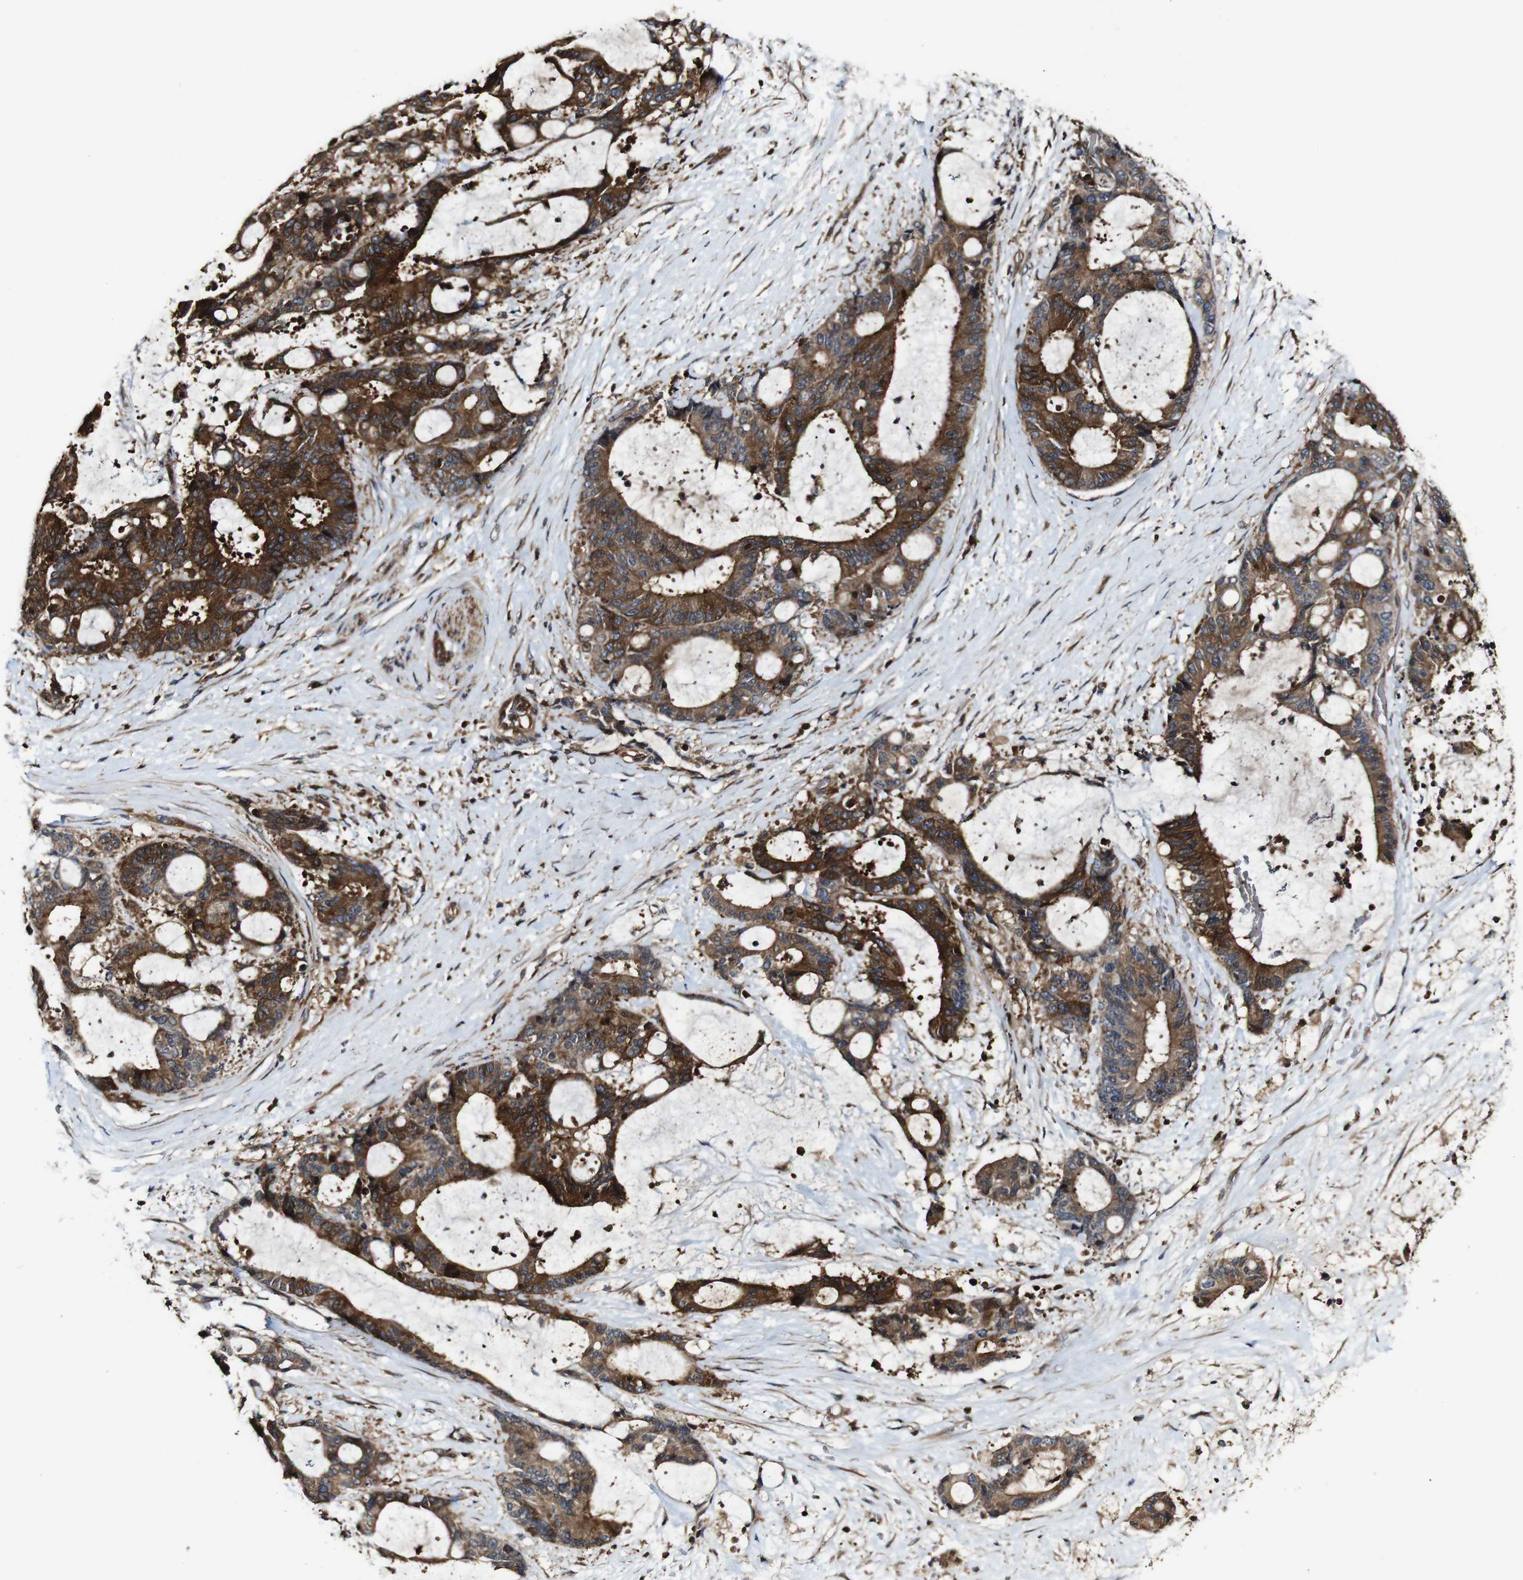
{"staining": {"intensity": "strong", "quantity": ">75%", "location": "cytoplasmic/membranous"}, "tissue": "liver cancer", "cell_type": "Tumor cells", "image_type": "cancer", "snomed": [{"axis": "morphology", "description": "Normal tissue, NOS"}, {"axis": "morphology", "description": "Cholangiocarcinoma"}, {"axis": "topography", "description": "Liver"}, {"axis": "topography", "description": "Peripheral nerve tissue"}], "caption": "A high amount of strong cytoplasmic/membranous positivity is seen in about >75% of tumor cells in liver cholangiocarcinoma tissue.", "gene": "TNIK", "patient": {"sex": "female", "age": 73}}